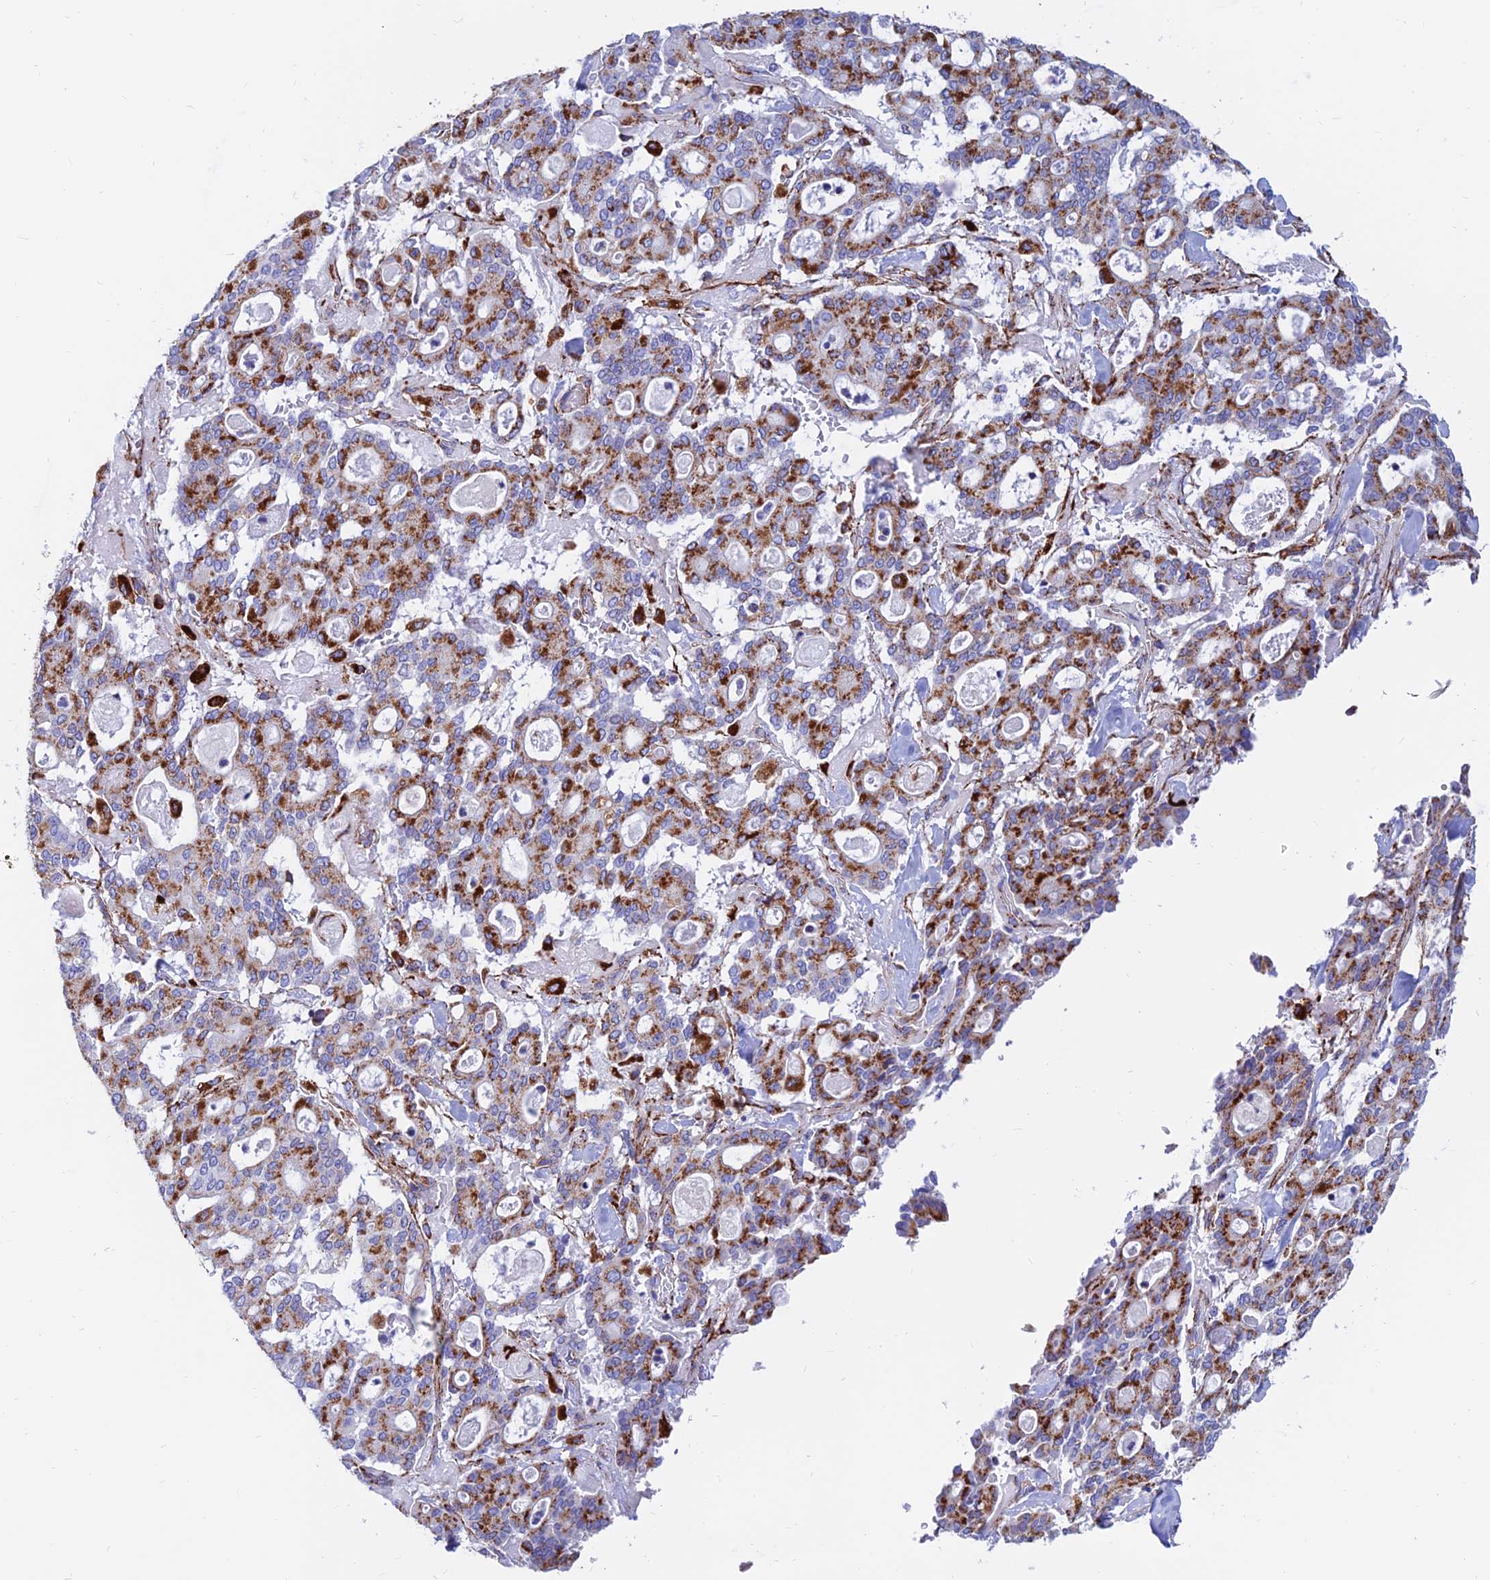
{"staining": {"intensity": "strong", "quantity": ">75%", "location": "cytoplasmic/membranous"}, "tissue": "pancreatic cancer", "cell_type": "Tumor cells", "image_type": "cancer", "snomed": [{"axis": "morphology", "description": "Adenocarcinoma, NOS"}, {"axis": "topography", "description": "Pancreas"}], "caption": "Immunohistochemical staining of pancreatic cancer displays high levels of strong cytoplasmic/membranous expression in about >75% of tumor cells.", "gene": "SPNS1", "patient": {"sex": "male", "age": 63}}